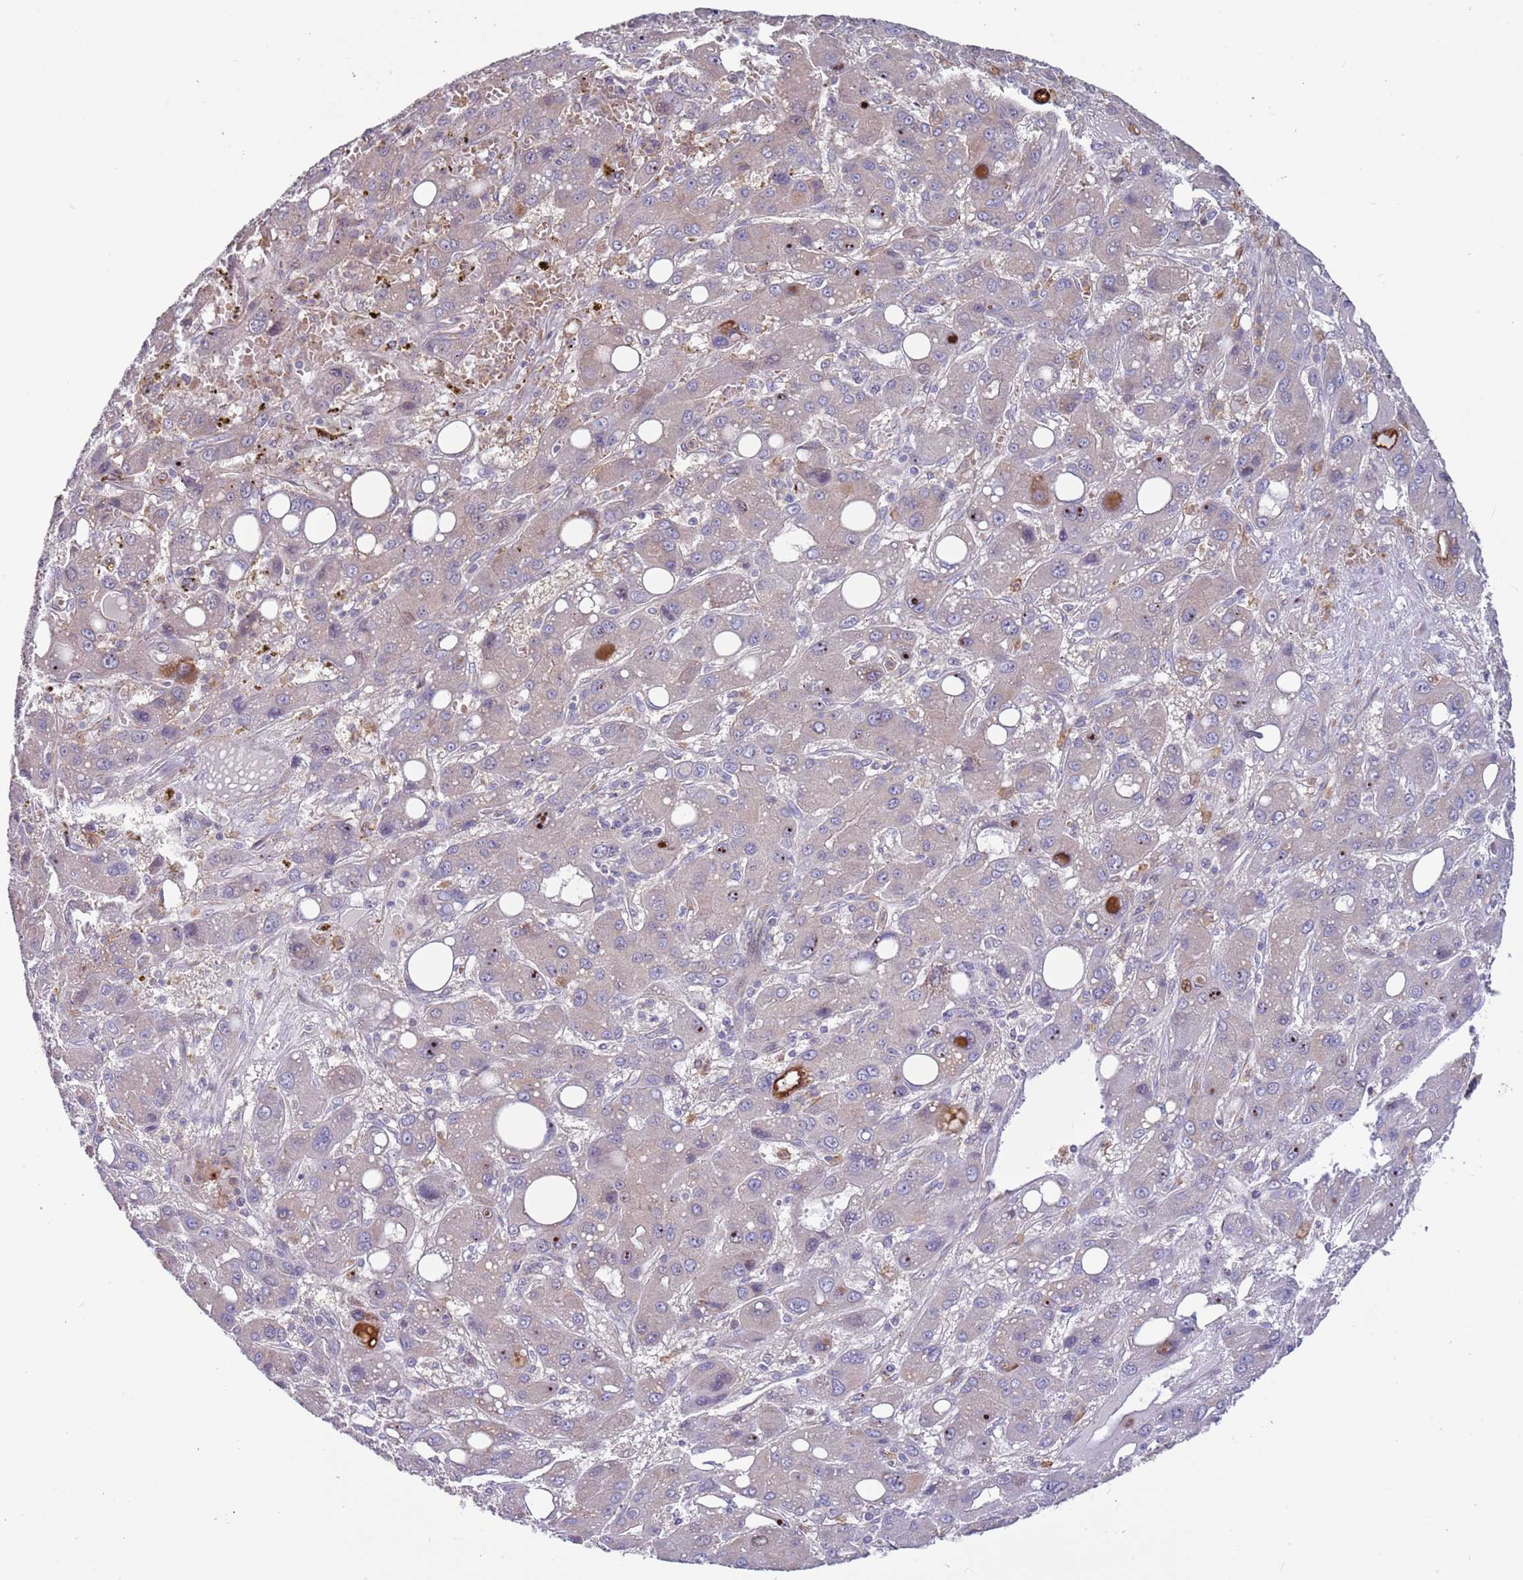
{"staining": {"intensity": "negative", "quantity": "none", "location": "none"}, "tissue": "liver cancer", "cell_type": "Tumor cells", "image_type": "cancer", "snomed": [{"axis": "morphology", "description": "Carcinoma, Hepatocellular, NOS"}, {"axis": "topography", "description": "Liver"}], "caption": "Immunohistochemistry of human hepatocellular carcinoma (liver) exhibits no staining in tumor cells.", "gene": "ITGB6", "patient": {"sex": "male", "age": 55}}